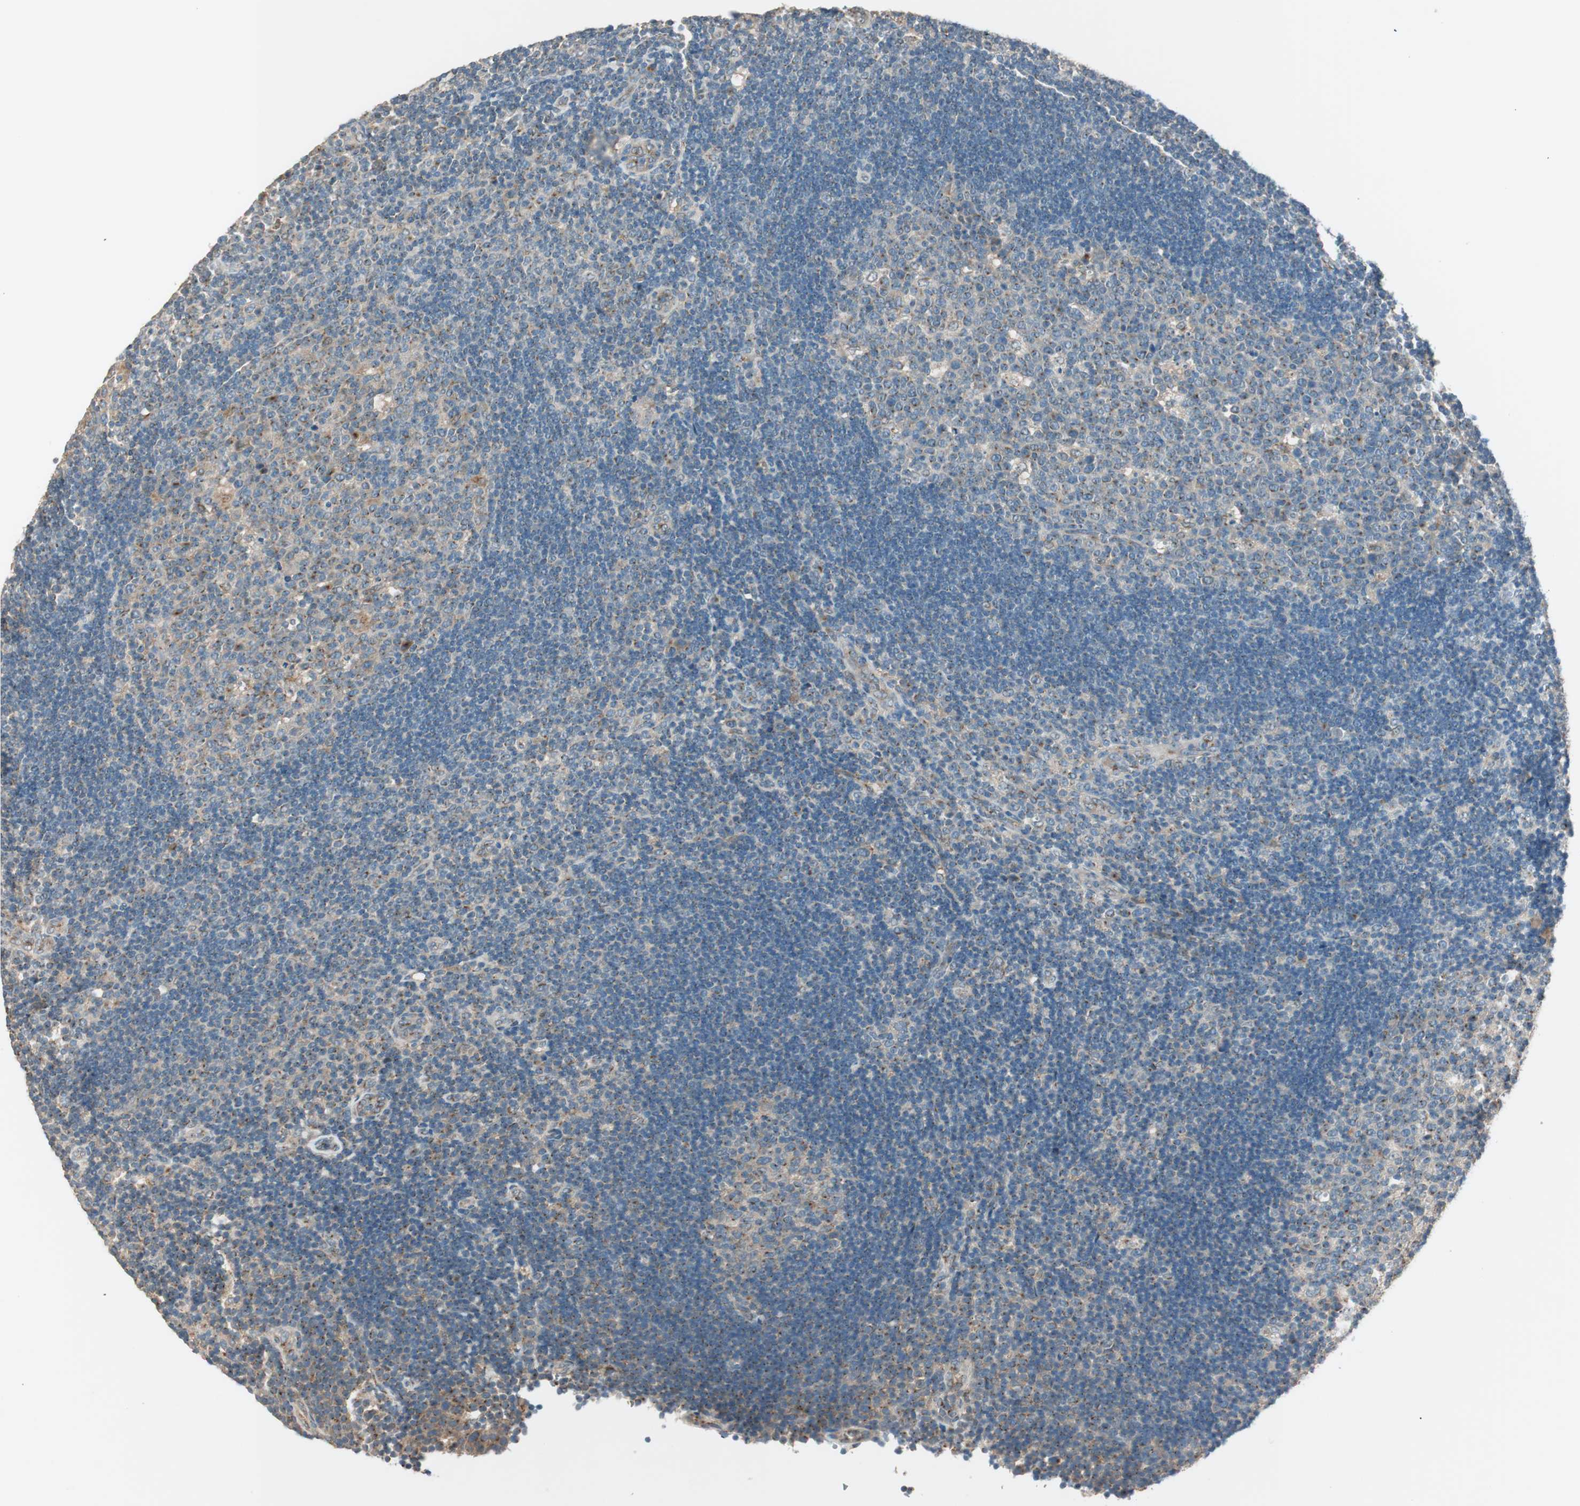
{"staining": {"intensity": "moderate", "quantity": "25%-75%", "location": "cytoplasmic/membranous"}, "tissue": "lymph node", "cell_type": "Germinal center cells", "image_type": "normal", "snomed": [{"axis": "morphology", "description": "Normal tissue, NOS"}, {"axis": "topography", "description": "Lymph node"}, {"axis": "topography", "description": "Salivary gland"}], "caption": "Moderate cytoplasmic/membranous positivity for a protein is present in approximately 25%-75% of germinal center cells of benign lymph node using immunohistochemistry (IHC).", "gene": "SEC16A", "patient": {"sex": "male", "age": 8}}